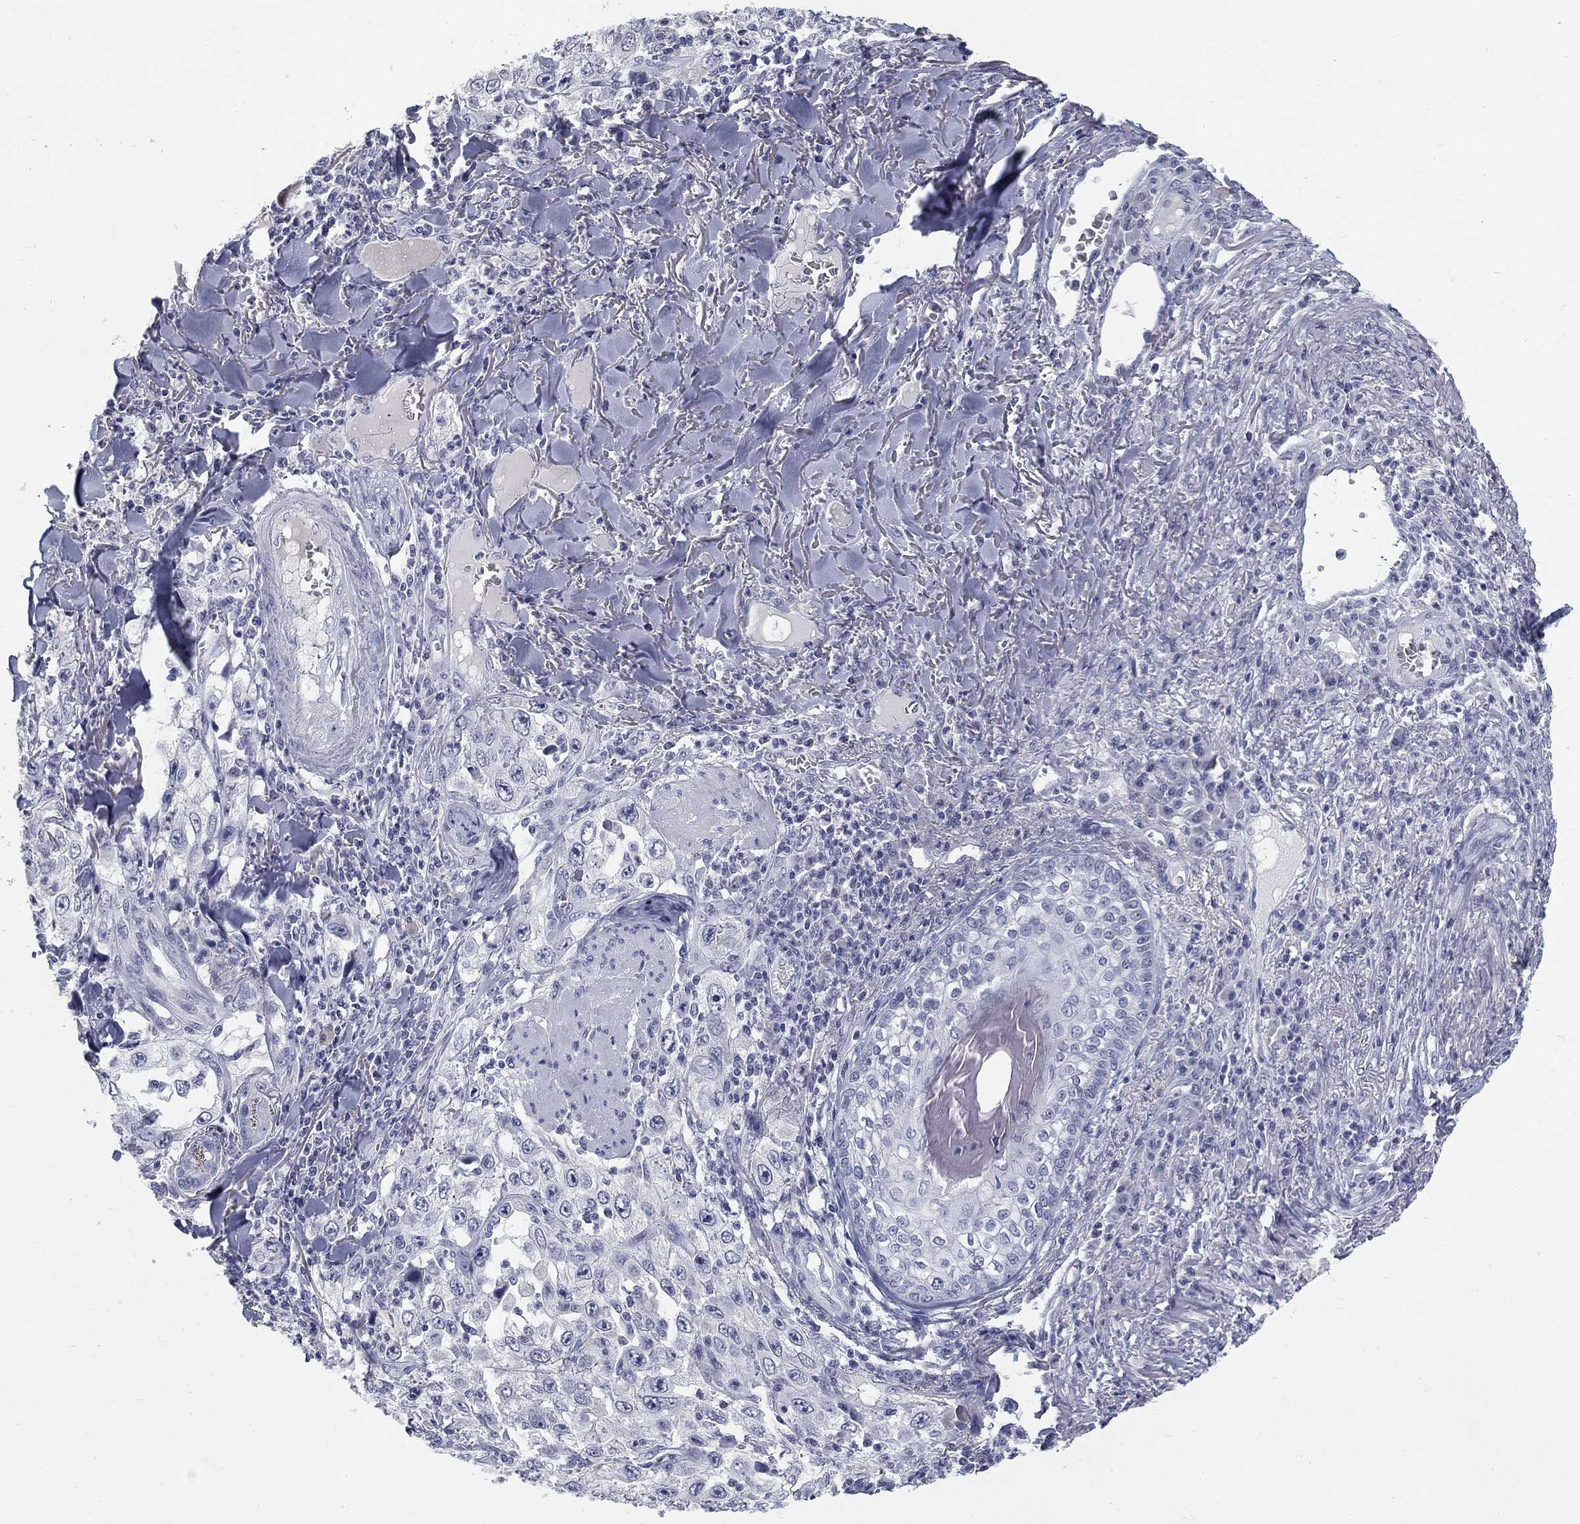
{"staining": {"intensity": "negative", "quantity": "none", "location": "none"}, "tissue": "skin cancer", "cell_type": "Tumor cells", "image_type": "cancer", "snomed": [{"axis": "morphology", "description": "Squamous cell carcinoma, NOS"}, {"axis": "topography", "description": "Skin"}], "caption": "The image demonstrates no staining of tumor cells in skin squamous cell carcinoma.", "gene": "ELAVL4", "patient": {"sex": "male", "age": 82}}